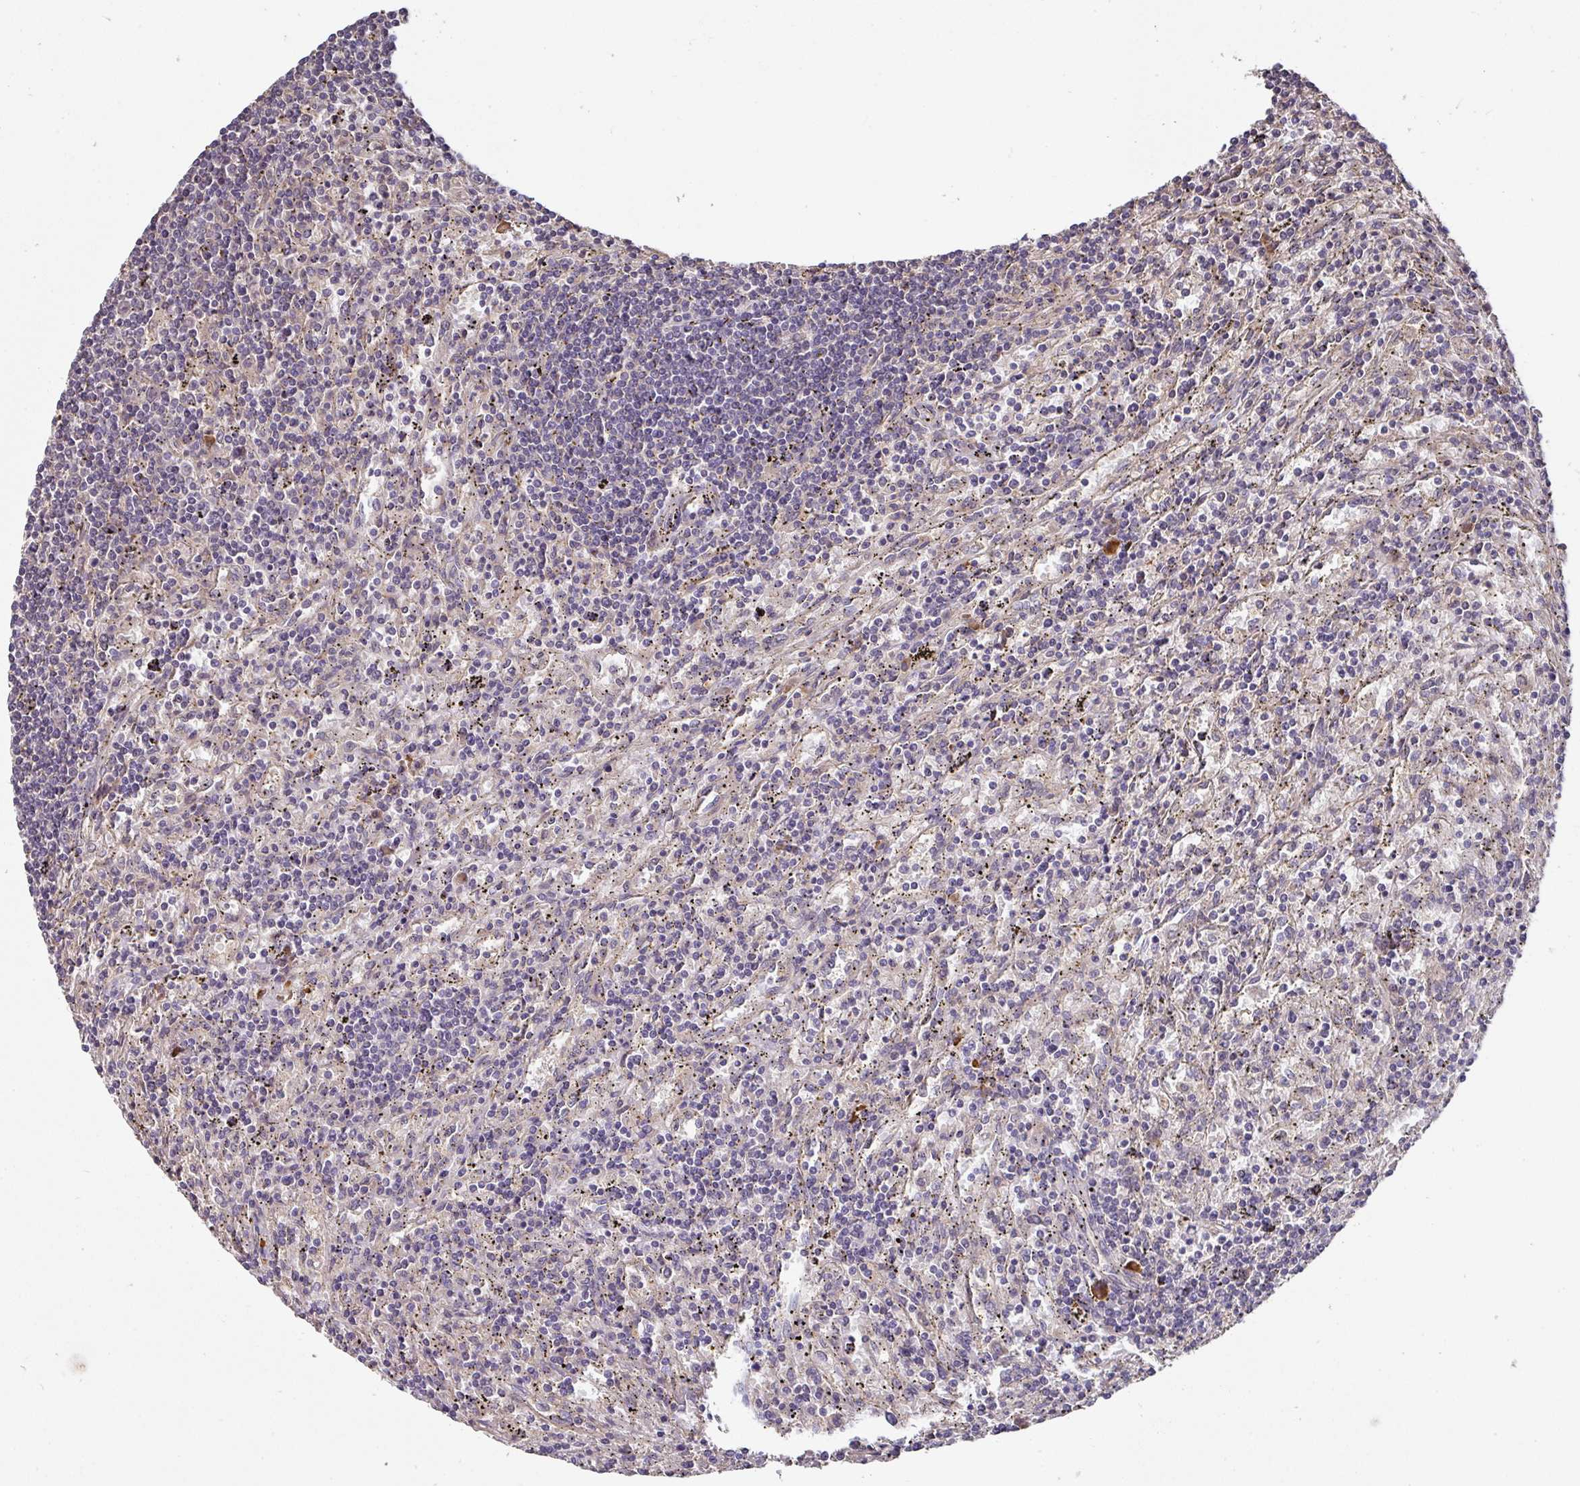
{"staining": {"intensity": "negative", "quantity": "none", "location": "none"}, "tissue": "lymphoma", "cell_type": "Tumor cells", "image_type": "cancer", "snomed": [{"axis": "morphology", "description": "Malignant lymphoma, non-Hodgkin's type, Low grade"}, {"axis": "topography", "description": "Spleen"}], "caption": "DAB (3,3'-diaminobenzidine) immunohistochemical staining of low-grade malignant lymphoma, non-Hodgkin's type shows no significant positivity in tumor cells. The staining was performed using DAB to visualize the protein expression in brown, while the nuclei were stained in blue with hematoxylin (Magnification: 20x).", "gene": "ACVR2B", "patient": {"sex": "male", "age": 76}}